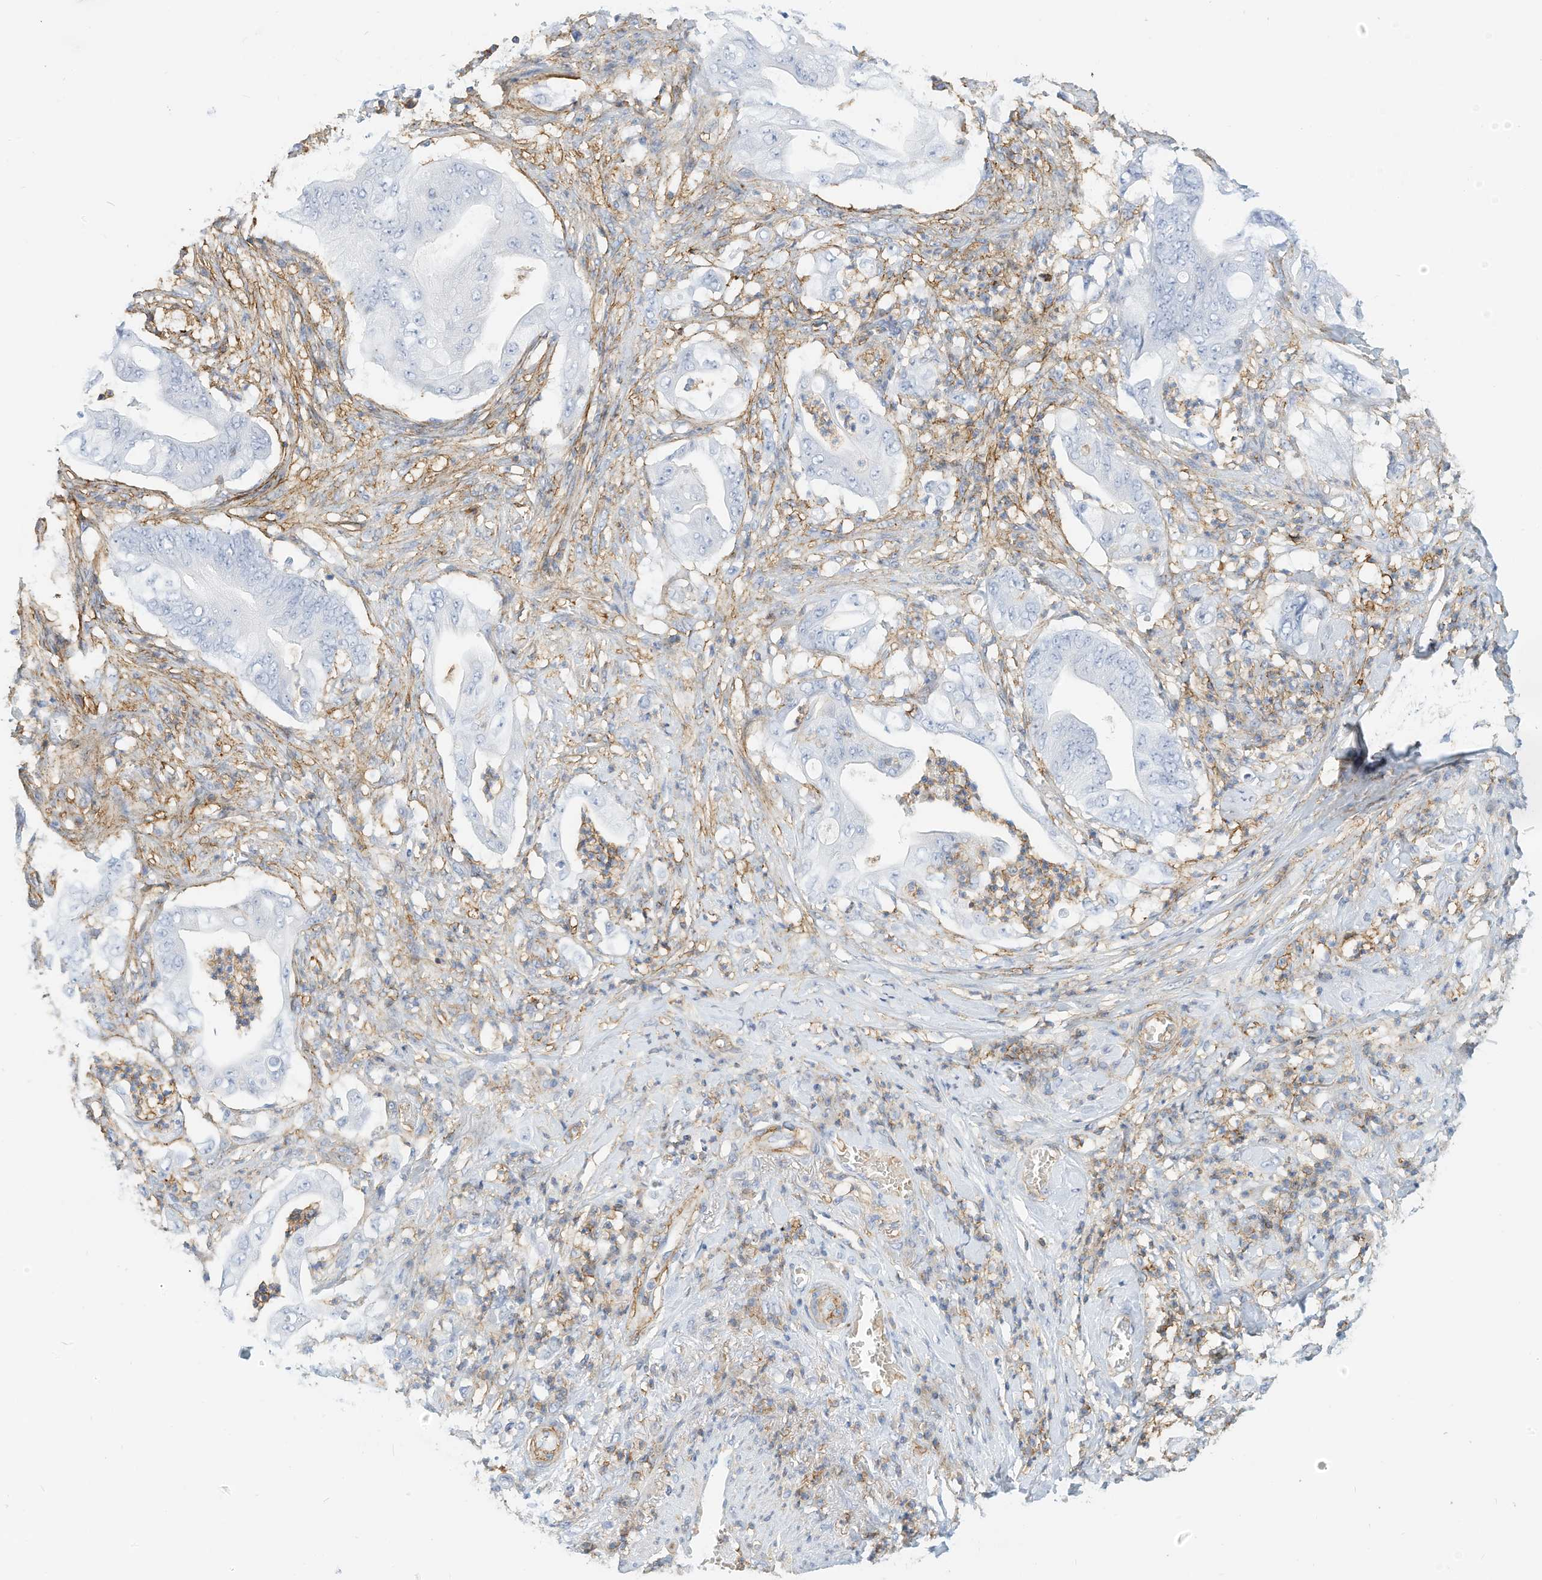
{"staining": {"intensity": "negative", "quantity": "none", "location": "none"}, "tissue": "stomach cancer", "cell_type": "Tumor cells", "image_type": "cancer", "snomed": [{"axis": "morphology", "description": "Adenocarcinoma, NOS"}, {"axis": "topography", "description": "Stomach"}], "caption": "A micrograph of human stomach adenocarcinoma is negative for staining in tumor cells.", "gene": "TXNDC9", "patient": {"sex": "female", "age": 73}}